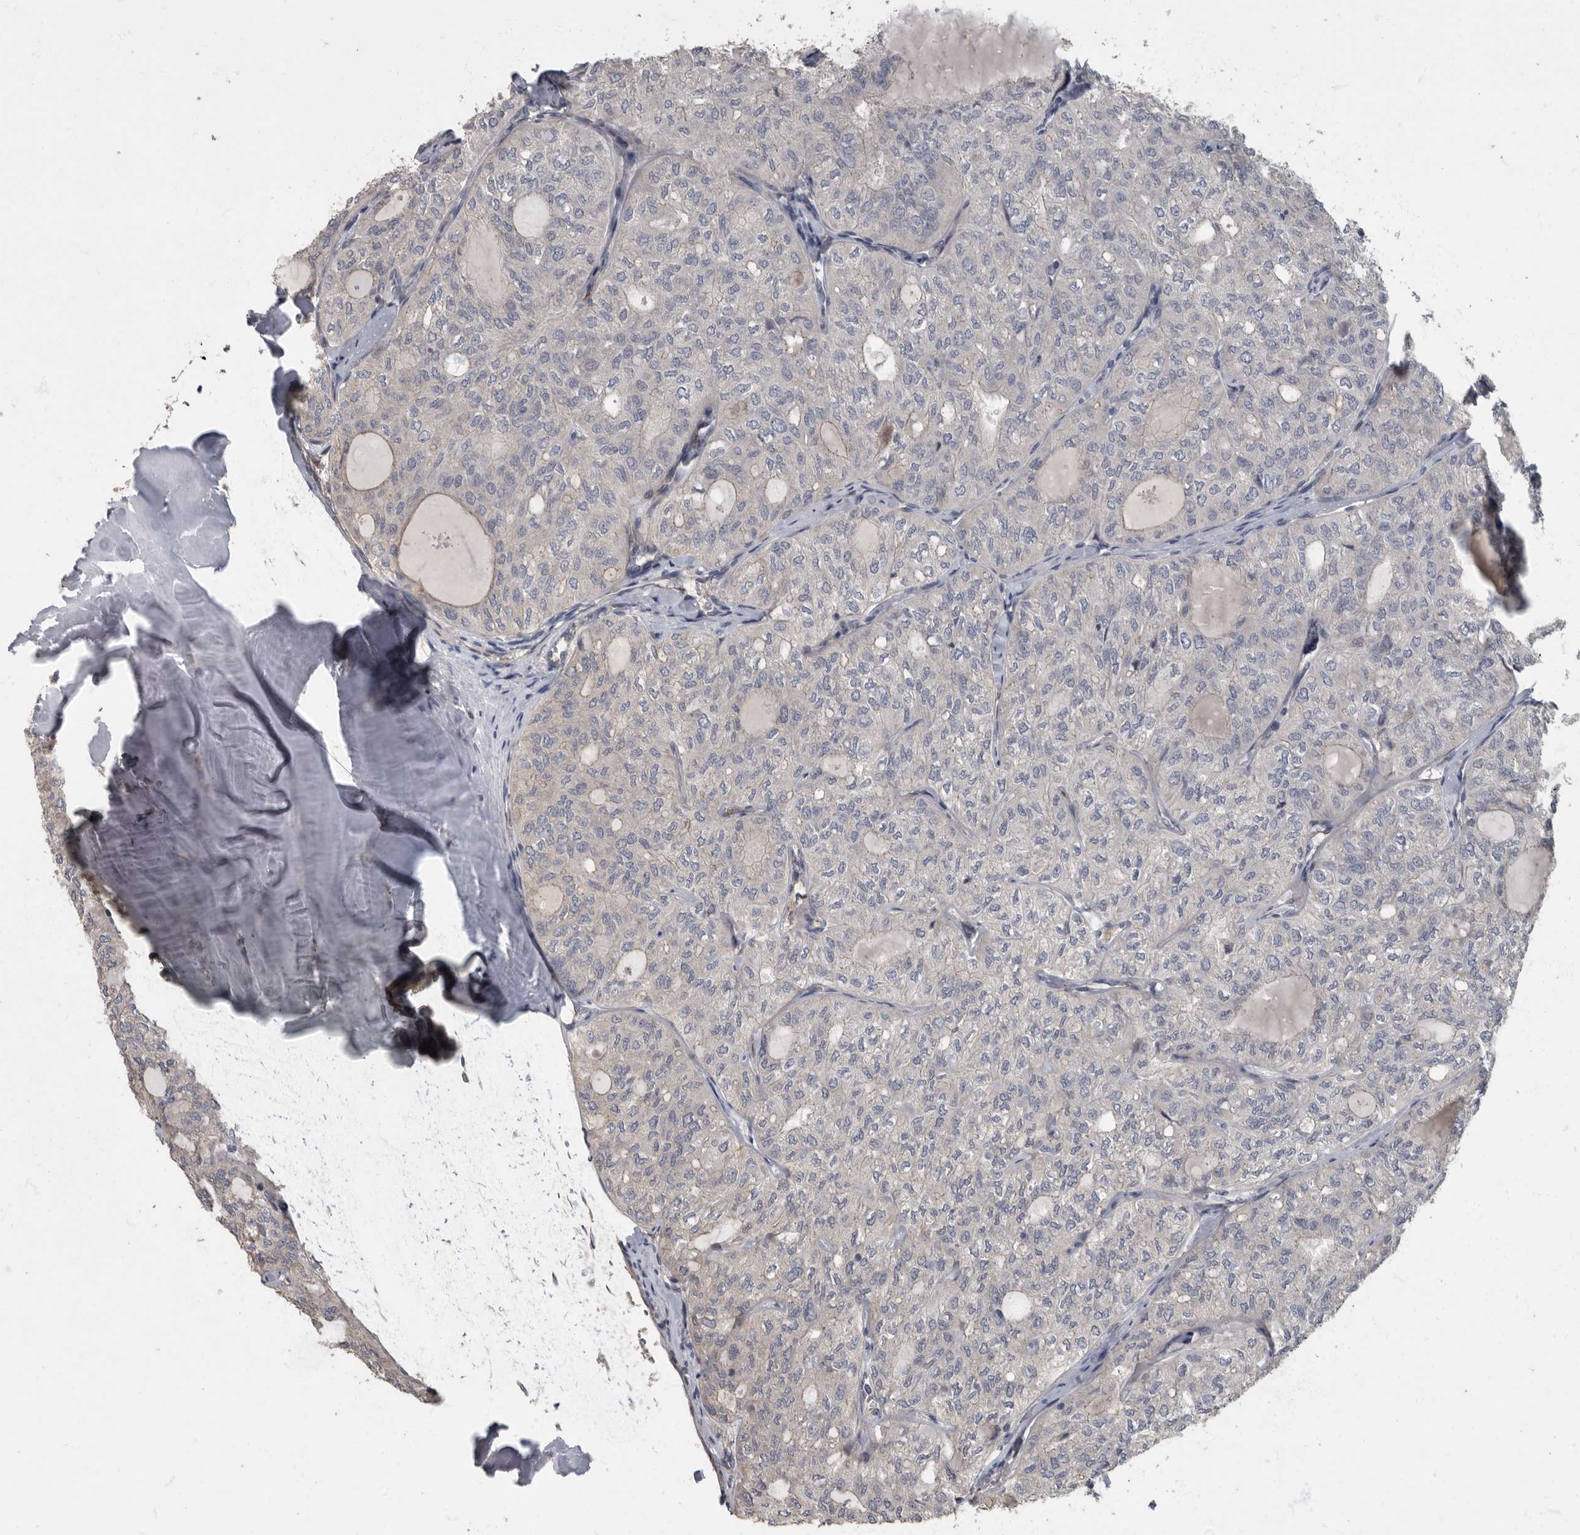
{"staining": {"intensity": "negative", "quantity": "none", "location": "none"}, "tissue": "thyroid cancer", "cell_type": "Tumor cells", "image_type": "cancer", "snomed": [{"axis": "morphology", "description": "Follicular adenoma carcinoma, NOS"}, {"axis": "topography", "description": "Thyroid gland"}], "caption": "This is an IHC histopathology image of human thyroid cancer (follicular adenoma carcinoma). There is no expression in tumor cells.", "gene": "PDK1", "patient": {"sex": "male", "age": 75}}